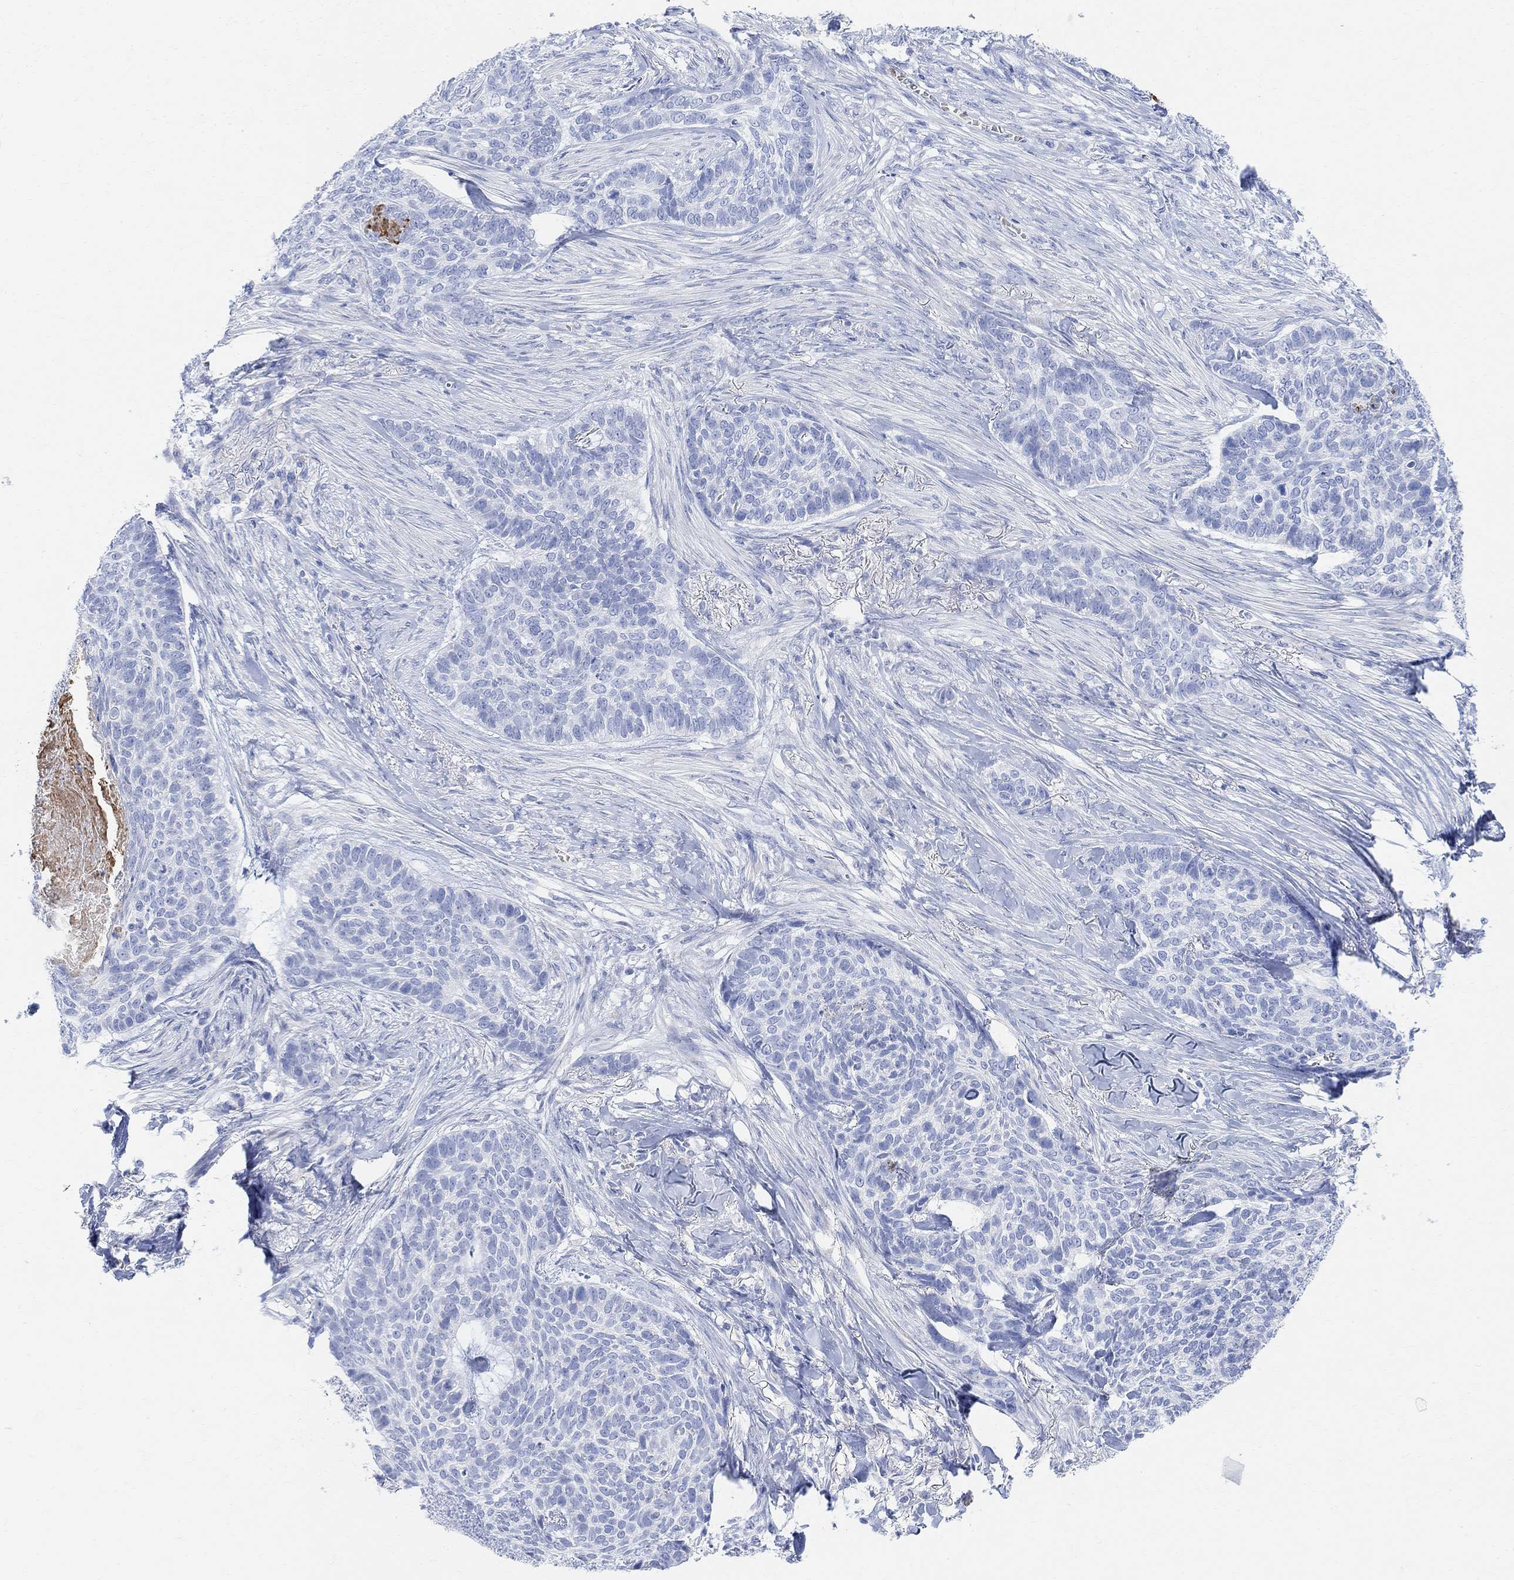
{"staining": {"intensity": "negative", "quantity": "none", "location": "none"}, "tissue": "skin cancer", "cell_type": "Tumor cells", "image_type": "cancer", "snomed": [{"axis": "morphology", "description": "Basal cell carcinoma"}, {"axis": "topography", "description": "Skin"}], "caption": "This photomicrograph is of skin cancer (basal cell carcinoma) stained with immunohistochemistry (IHC) to label a protein in brown with the nuclei are counter-stained blue. There is no expression in tumor cells.", "gene": "RETNLB", "patient": {"sex": "female", "age": 69}}